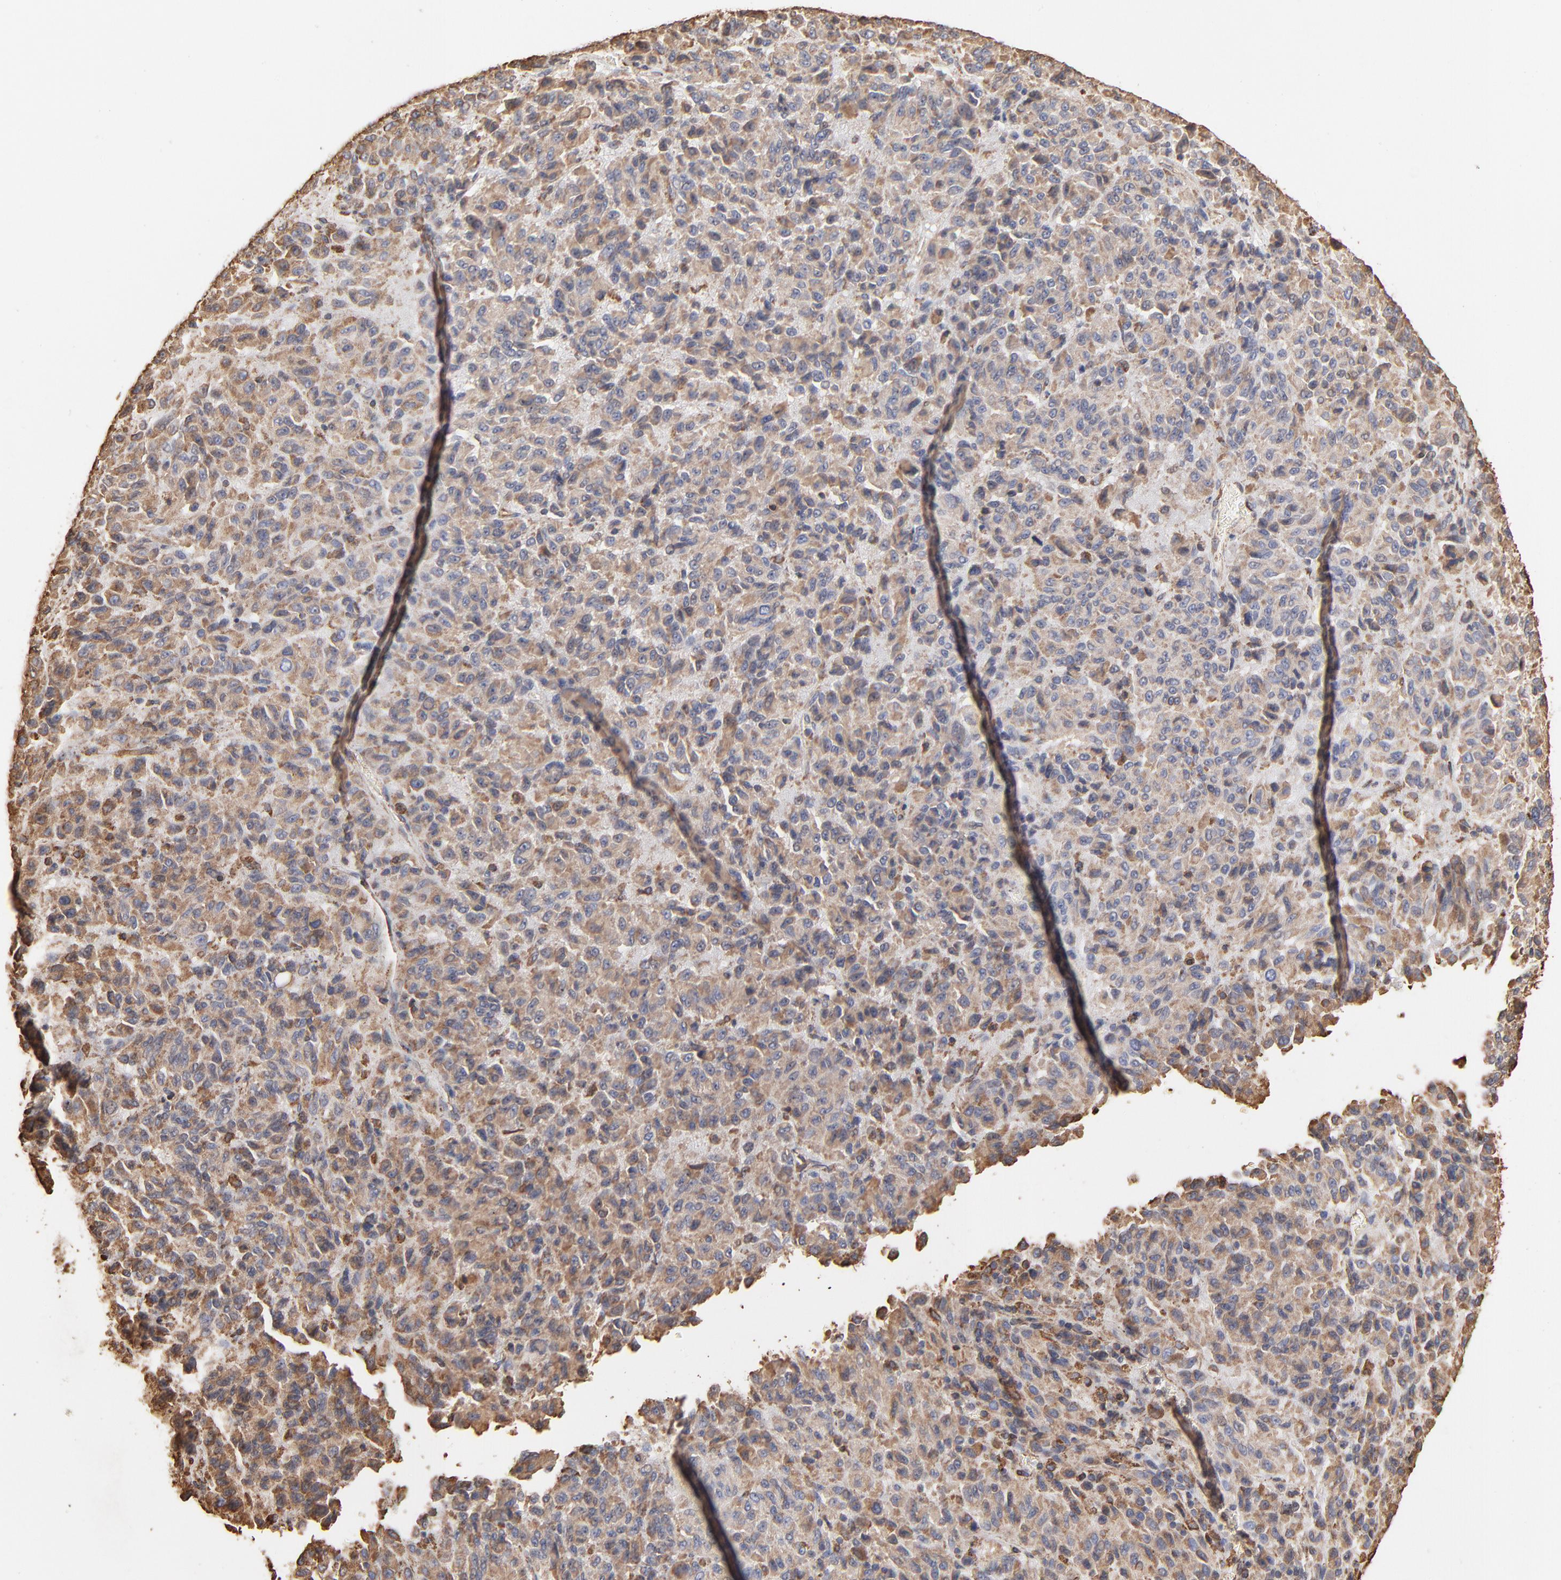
{"staining": {"intensity": "moderate", "quantity": ">75%", "location": "cytoplasmic/membranous"}, "tissue": "melanoma", "cell_type": "Tumor cells", "image_type": "cancer", "snomed": [{"axis": "morphology", "description": "Malignant melanoma, Metastatic site"}, {"axis": "topography", "description": "Lung"}], "caption": "High-power microscopy captured an IHC histopathology image of melanoma, revealing moderate cytoplasmic/membranous expression in about >75% of tumor cells.", "gene": "PDIA3", "patient": {"sex": "male", "age": 64}}